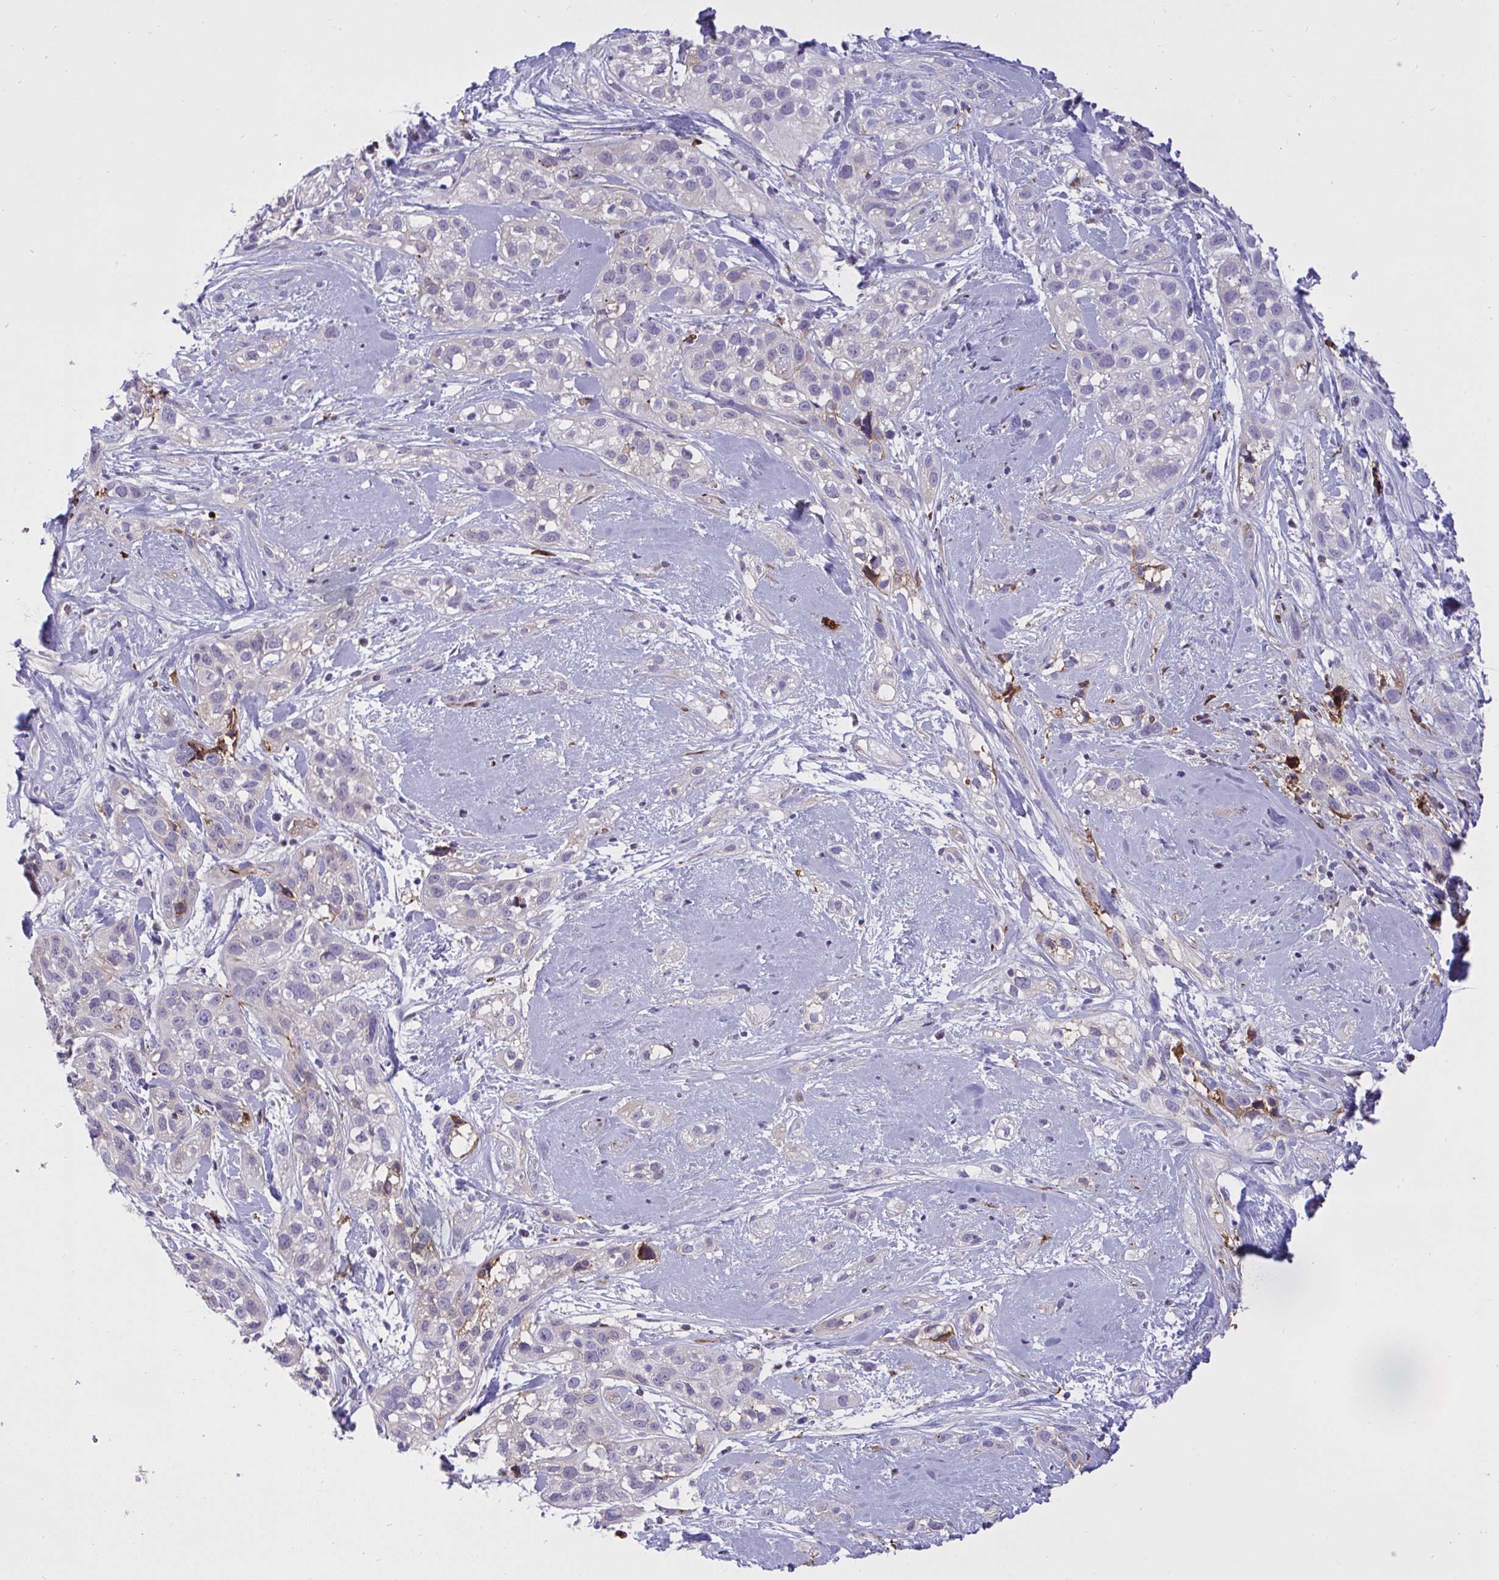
{"staining": {"intensity": "negative", "quantity": "none", "location": "none"}, "tissue": "skin cancer", "cell_type": "Tumor cells", "image_type": "cancer", "snomed": [{"axis": "morphology", "description": "Squamous cell carcinoma, NOS"}, {"axis": "topography", "description": "Skin"}], "caption": "This is a photomicrograph of immunohistochemistry (IHC) staining of skin cancer, which shows no staining in tumor cells.", "gene": "F2", "patient": {"sex": "male", "age": 82}}